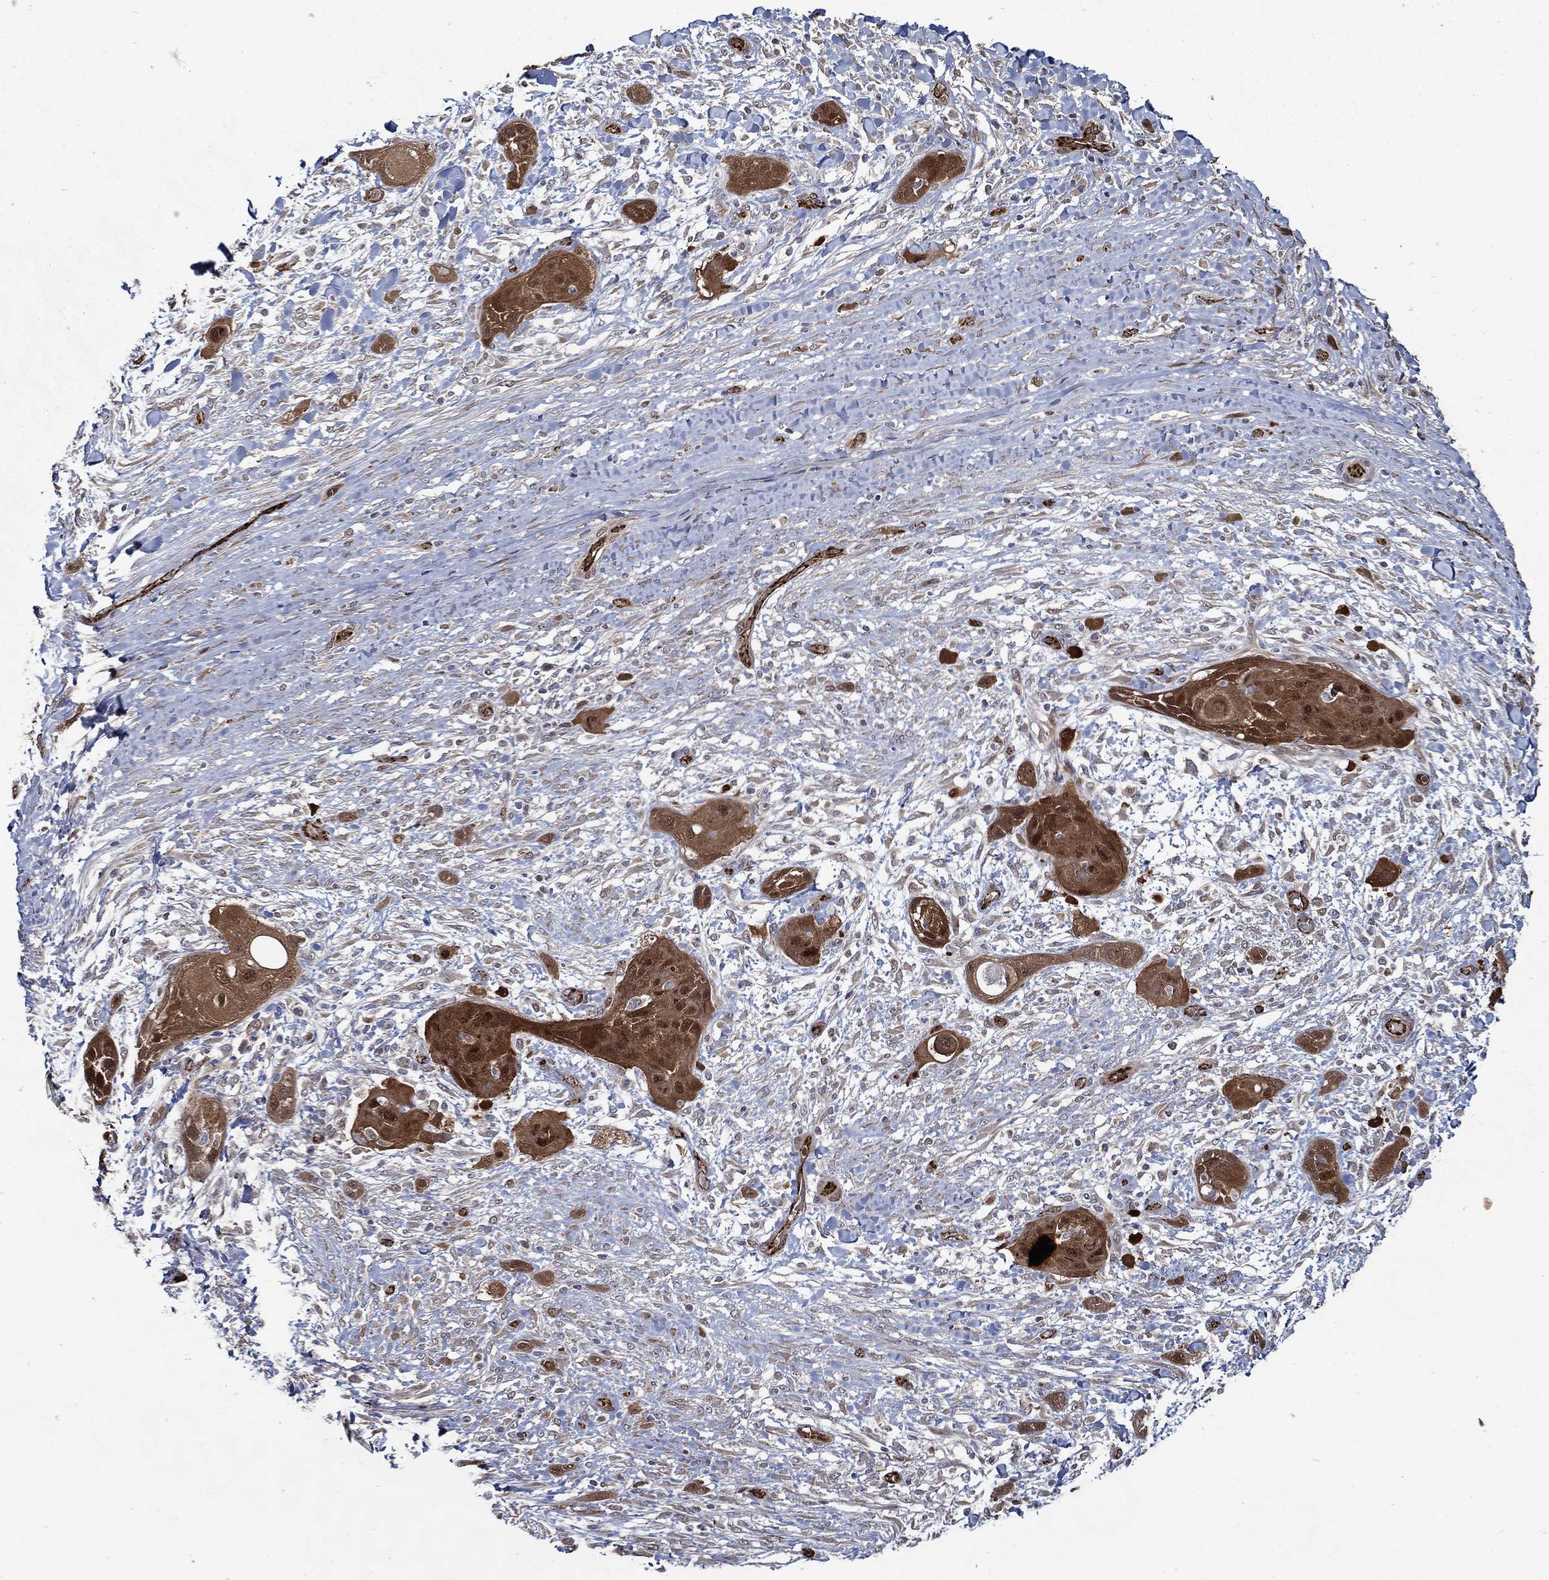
{"staining": {"intensity": "moderate", "quantity": ">75%", "location": "cytoplasmic/membranous"}, "tissue": "skin cancer", "cell_type": "Tumor cells", "image_type": "cancer", "snomed": [{"axis": "morphology", "description": "Squamous cell carcinoma, NOS"}, {"axis": "topography", "description": "Skin"}], "caption": "Human skin cancer stained with a protein marker exhibits moderate staining in tumor cells.", "gene": "ARHGAP11A", "patient": {"sex": "male", "age": 62}}